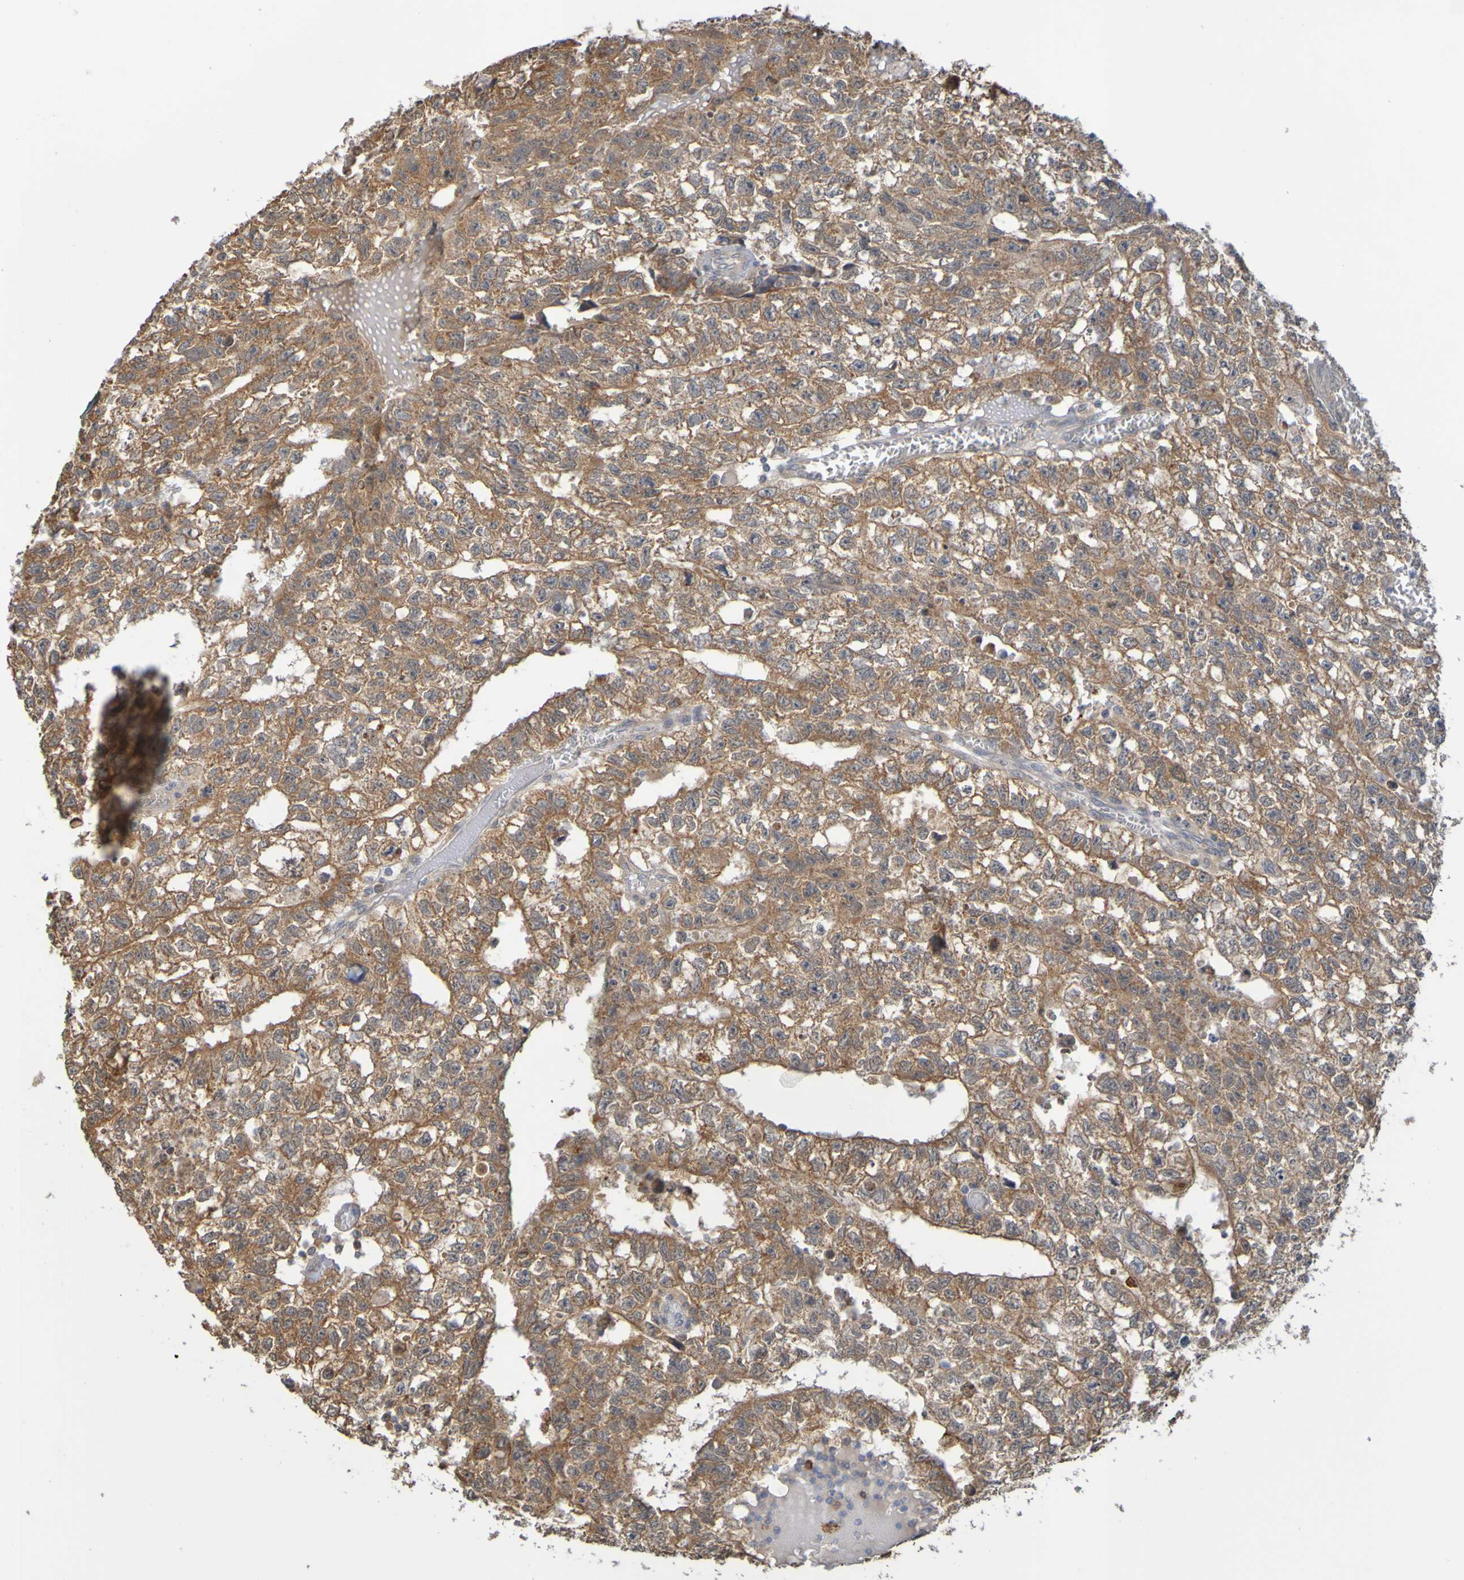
{"staining": {"intensity": "moderate", "quantity": ">75%", "location": "cytoplasmic/membranous"}, "tissue": "testis cancer", "cell_type": "Tumor cells", "image_type": "cancer", "snomed": [{"axis": "morphology", "description": "Seminoma, NOS"}, {"axis": "morphology", "description": "Carcinoma, Embryonal, NOS"}, {"axis": "topography", "description": "Testis"}], "caption": "Protein expression analysis of human testis cancer reveals moderate cytoplasmic/membranous staining in about >75% of tumor cells.", "gene": "NAV2", "patient": {"sex": "male", "age": 38}}